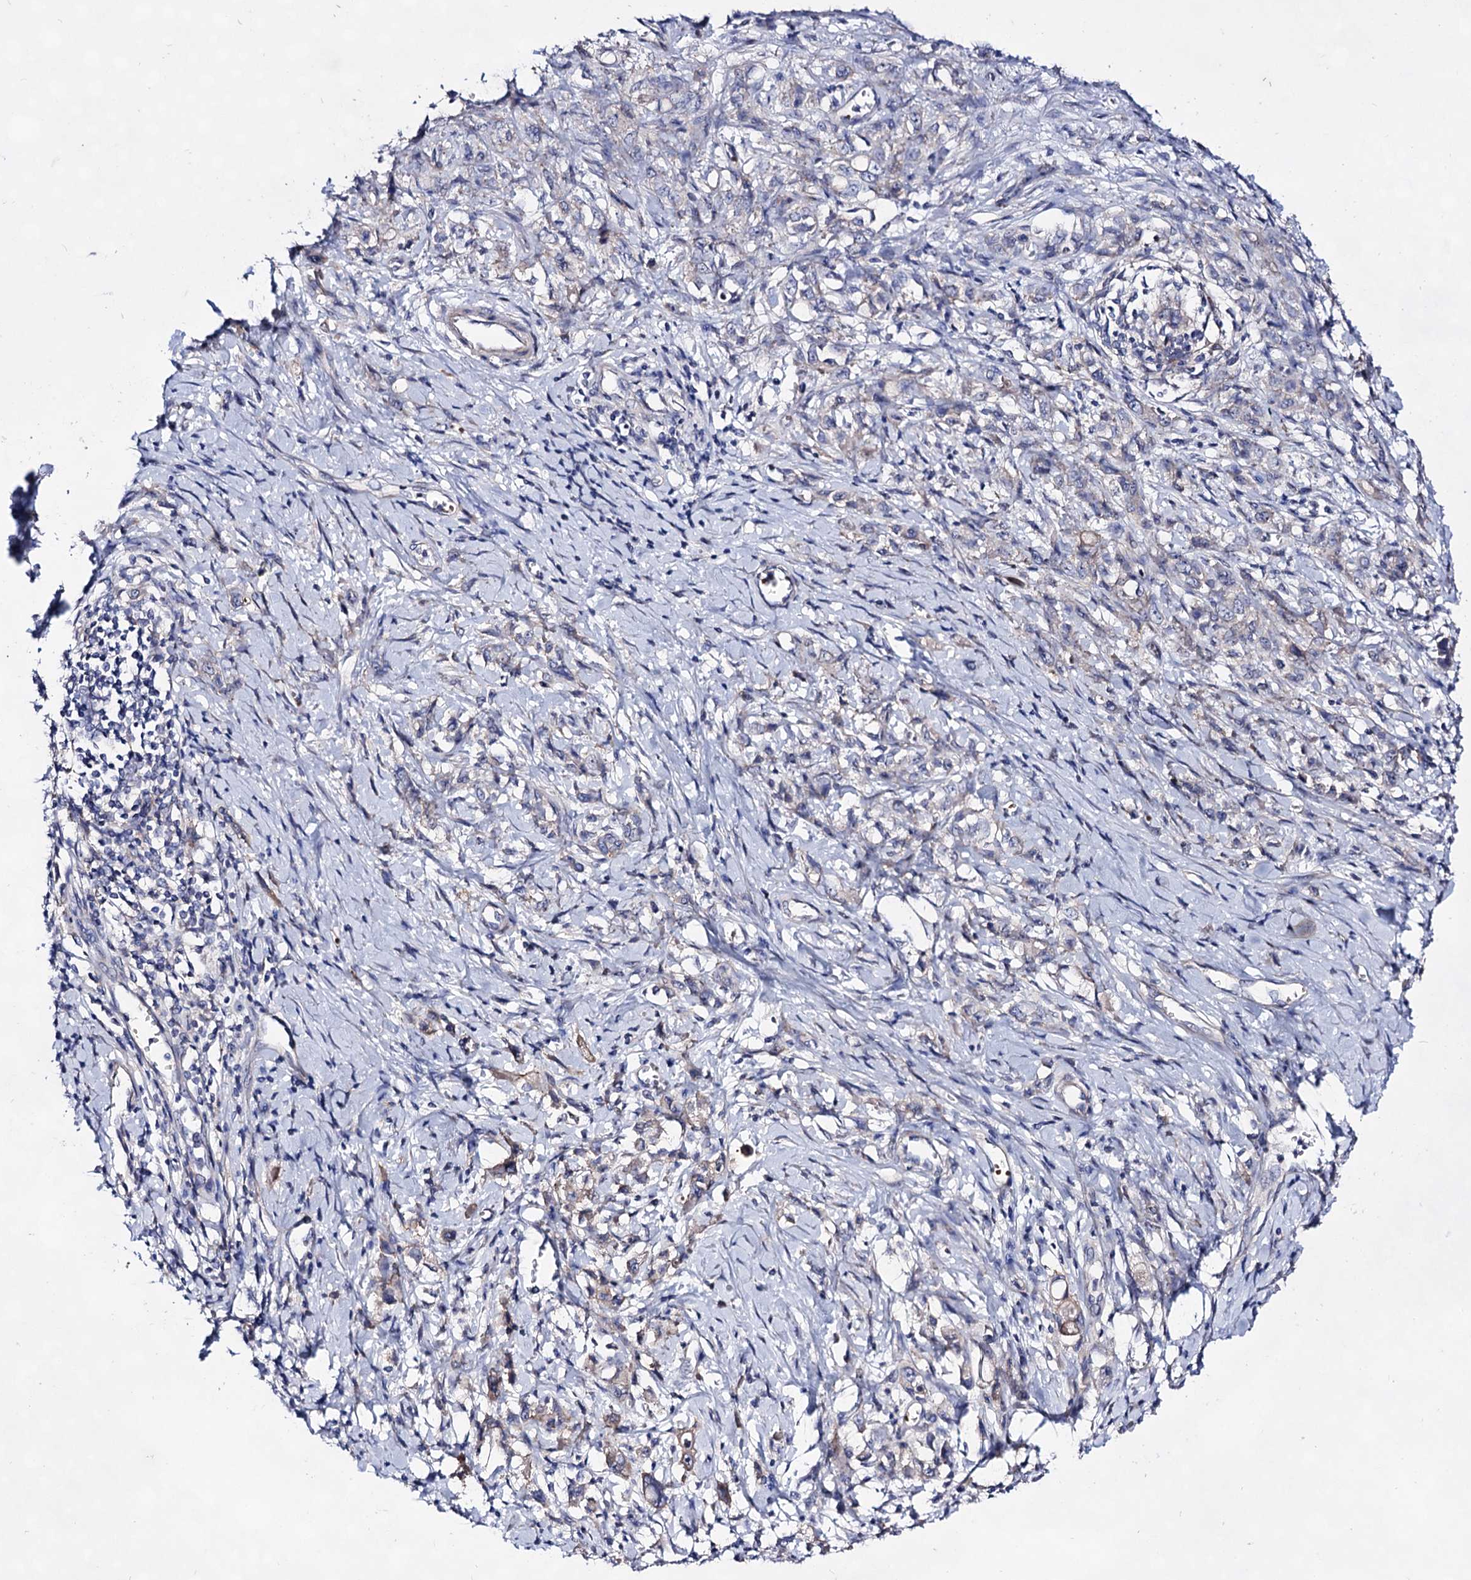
{"staining": {"intensity": "negative", "quantity": "none", "location": "none"}, "tissue": "stomach cancer", "cell_type": "Tumor cells", "image_type": "cancer", "snomed": [{"axis": "morphology", "description": "Adenocarcinoma, NOS"}, {"axis": "topography", "description": "Stomach"}], "caption": "High power microscopy histopathology image of an immunohistochemistry (IHC) micrograph of adenocarcinoma (stomach), revealing no significant expression in tumor cells. The staining was performed using DAB to visualize the protein expression in brown, while the nuclei were stained in blue with hematoxylin (Magnification: 20x).", "gene": "PLIN1", "patient": {"sex": "female", "age": 76}}